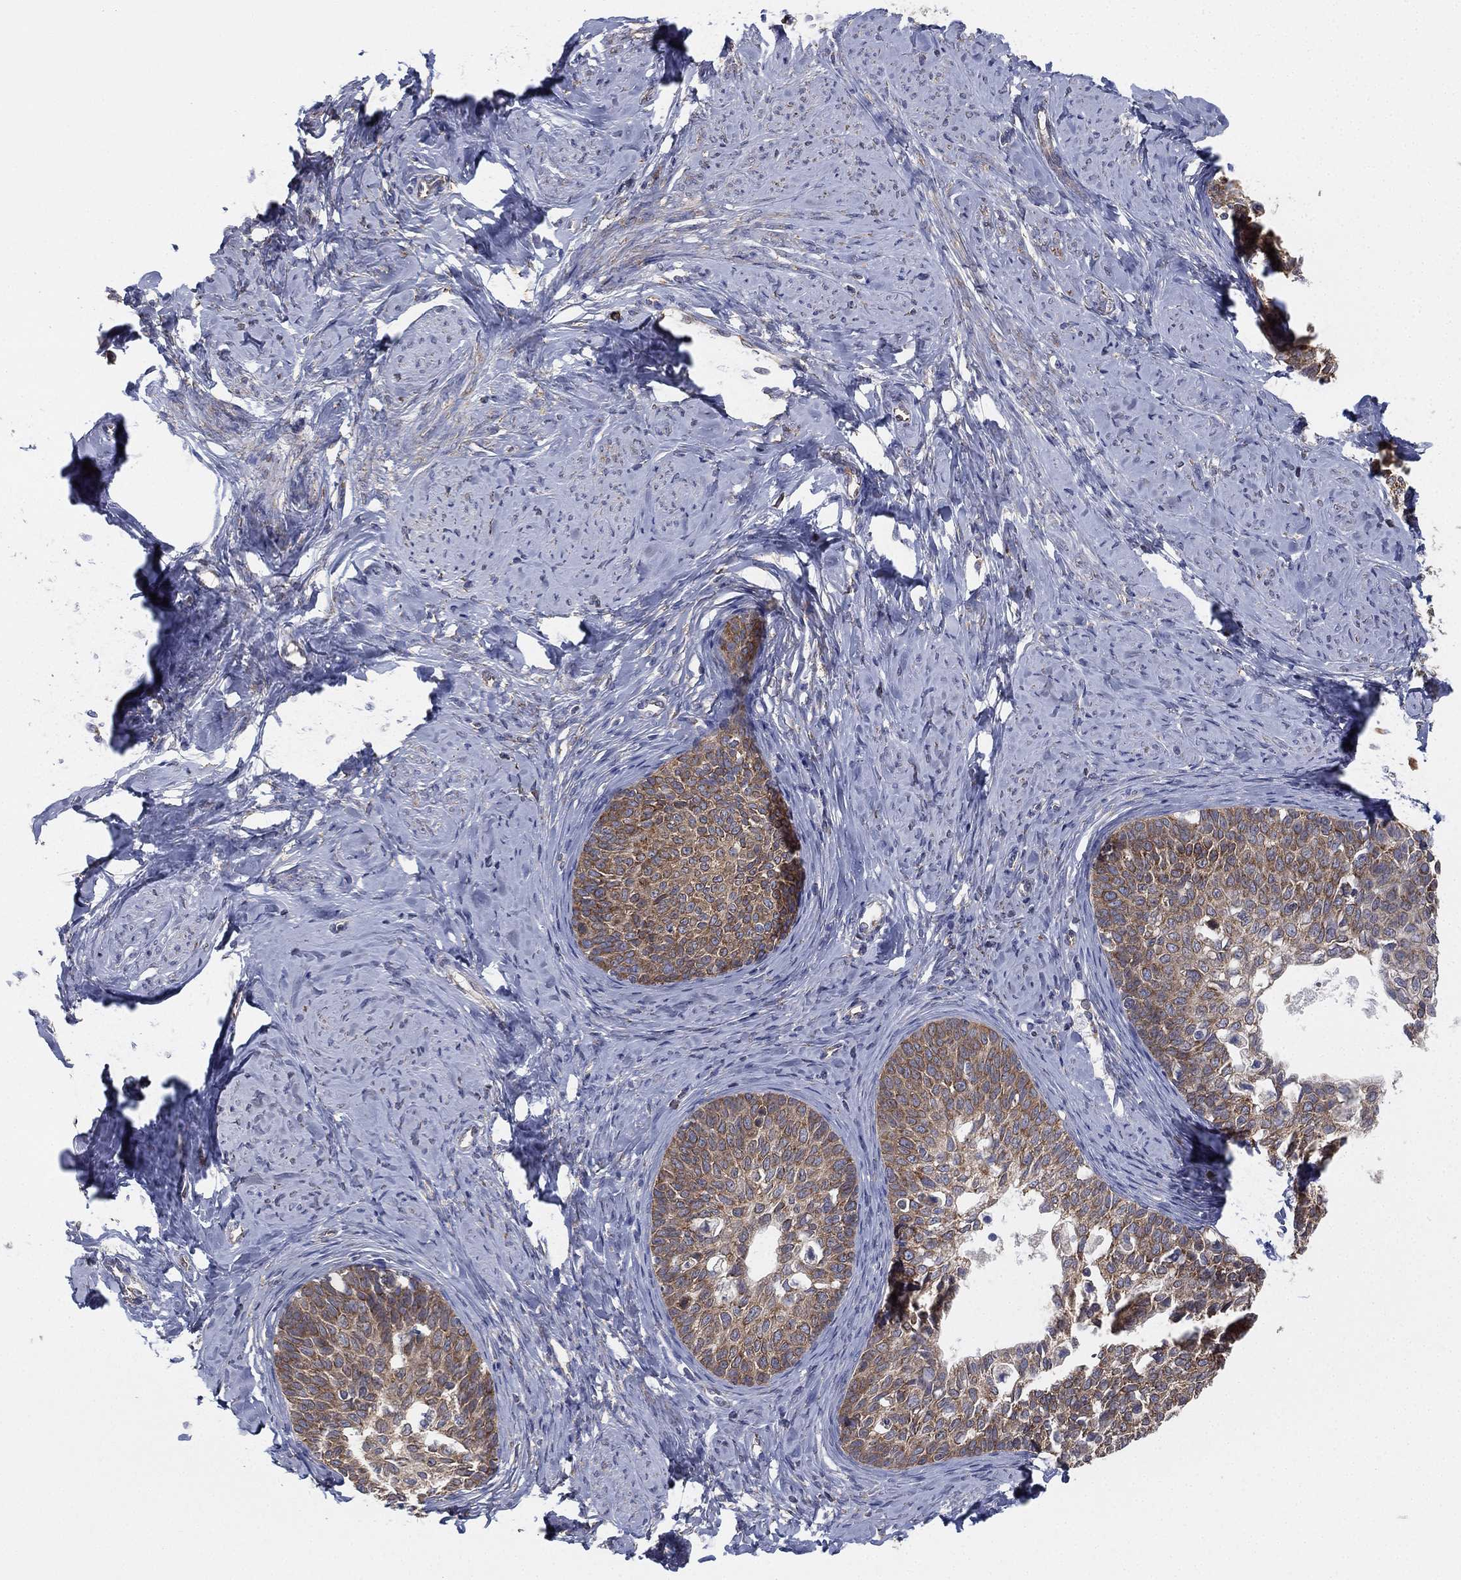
{"staining": {"intensity": "moderate", "quantity": ">75%", "location": "cytoplasmic/membranous"}, "tissue": "cervical cancer", "cell_type": "Tumor cells", "image_type": "cancer", "snomed": [{"axis": "morphology", "description": "Squamous cell carcinoma, NOS"}, {"axis": "topography", "description": "Cervix"}], "caption": "Protein staining of cervical squamous cell carcinoma tissue reveals moderate cytoplasmic/membranous staining in about >75% of tumor cells.", "gene": "FARSA", "patient": {"sex": "female", "age": 51}}